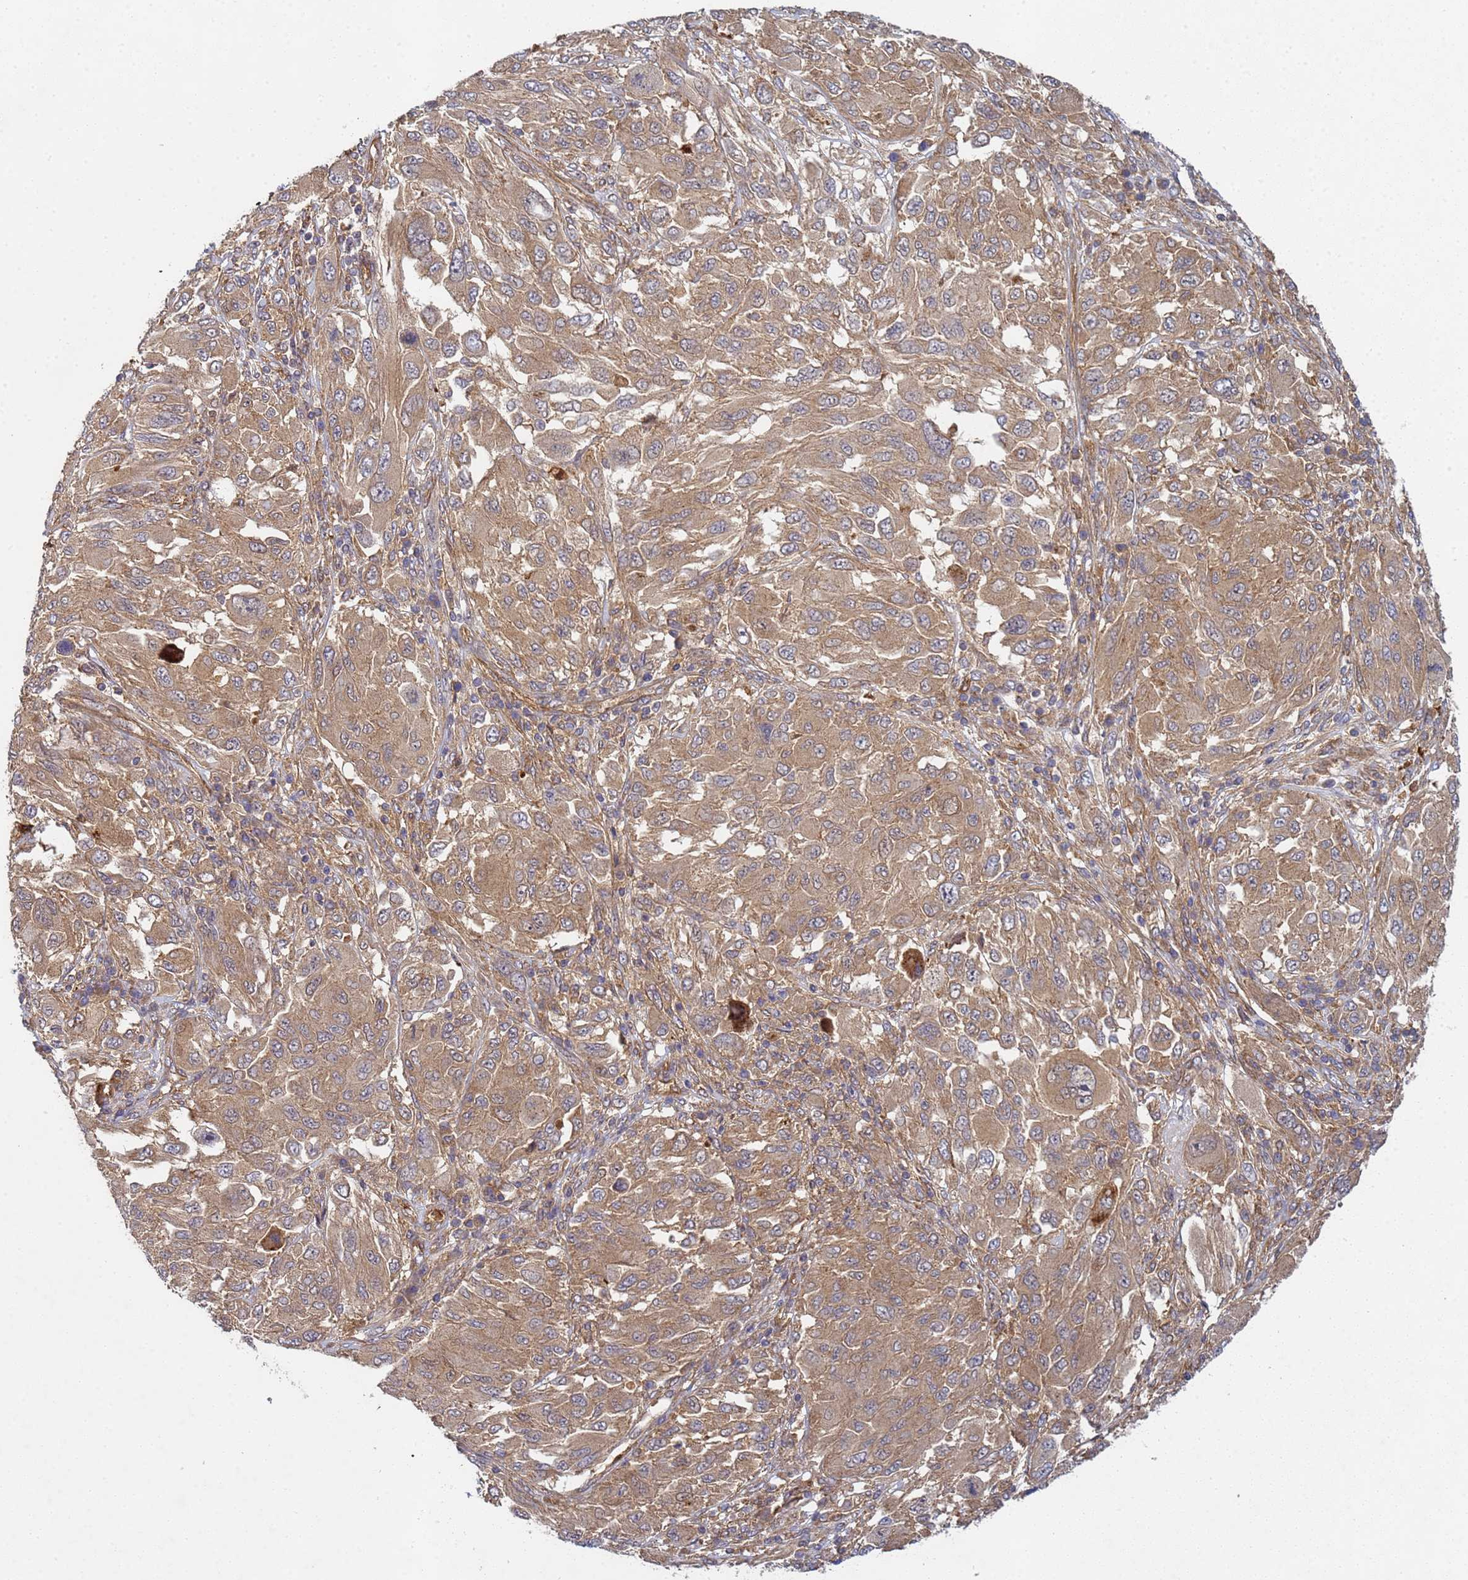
{"staining": {"intensity": "moderate", "quantity": ">75%", "location": "cytoplasmic/membranous"}, "tissue": "melanoma", "cell_type": "Tumor cells", "image_type": "cancer", "snomed": [{"axis": "morphology", "description": "Malignant melanoma, NOS"}, {"axis": "topography", "description": "Skin"}], "caption": "An image of human melanoma stained for a protein shows moderate cytoplasmic/membranous brown staining in tumor cells.", "gene": "C8orf34", "patient": {"sex": "female", "age": 91}}